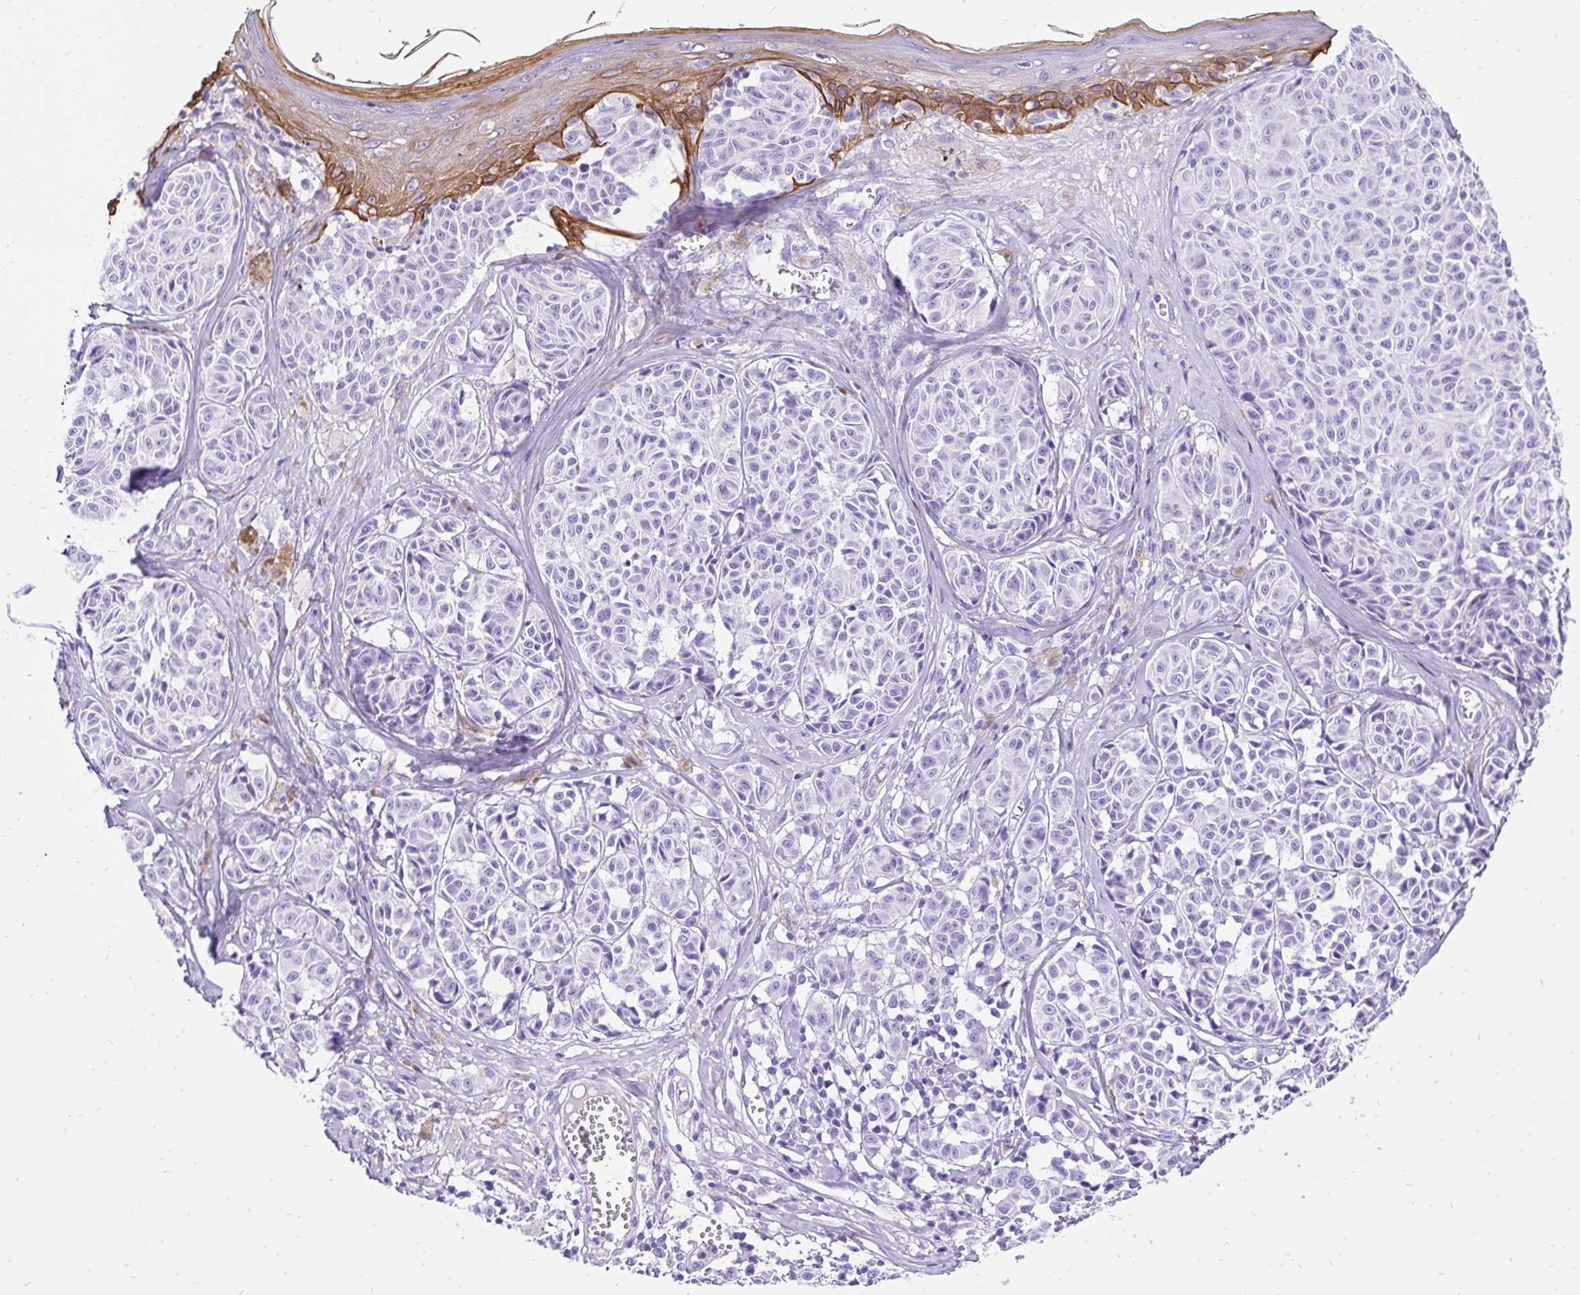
{"staining": {"intensity": "negative", "quantity": "none", "location": "none"}, "tissue": "melanoma", "cell_type": "Tumor cells", "image_type": "cancer", "snomed": [{"axis": "morphology", "description": "Malignant melanoma, NOS"}, {"axis": "topography", "description": "Skin"}], "caption": "High power microscopy histopathology image of an immunohistochemistry micrograph of melanoma, revealing no significant staining in tumor cells.", "gene": "KRT13", "patient": {"sex": "female", "age": 43}}